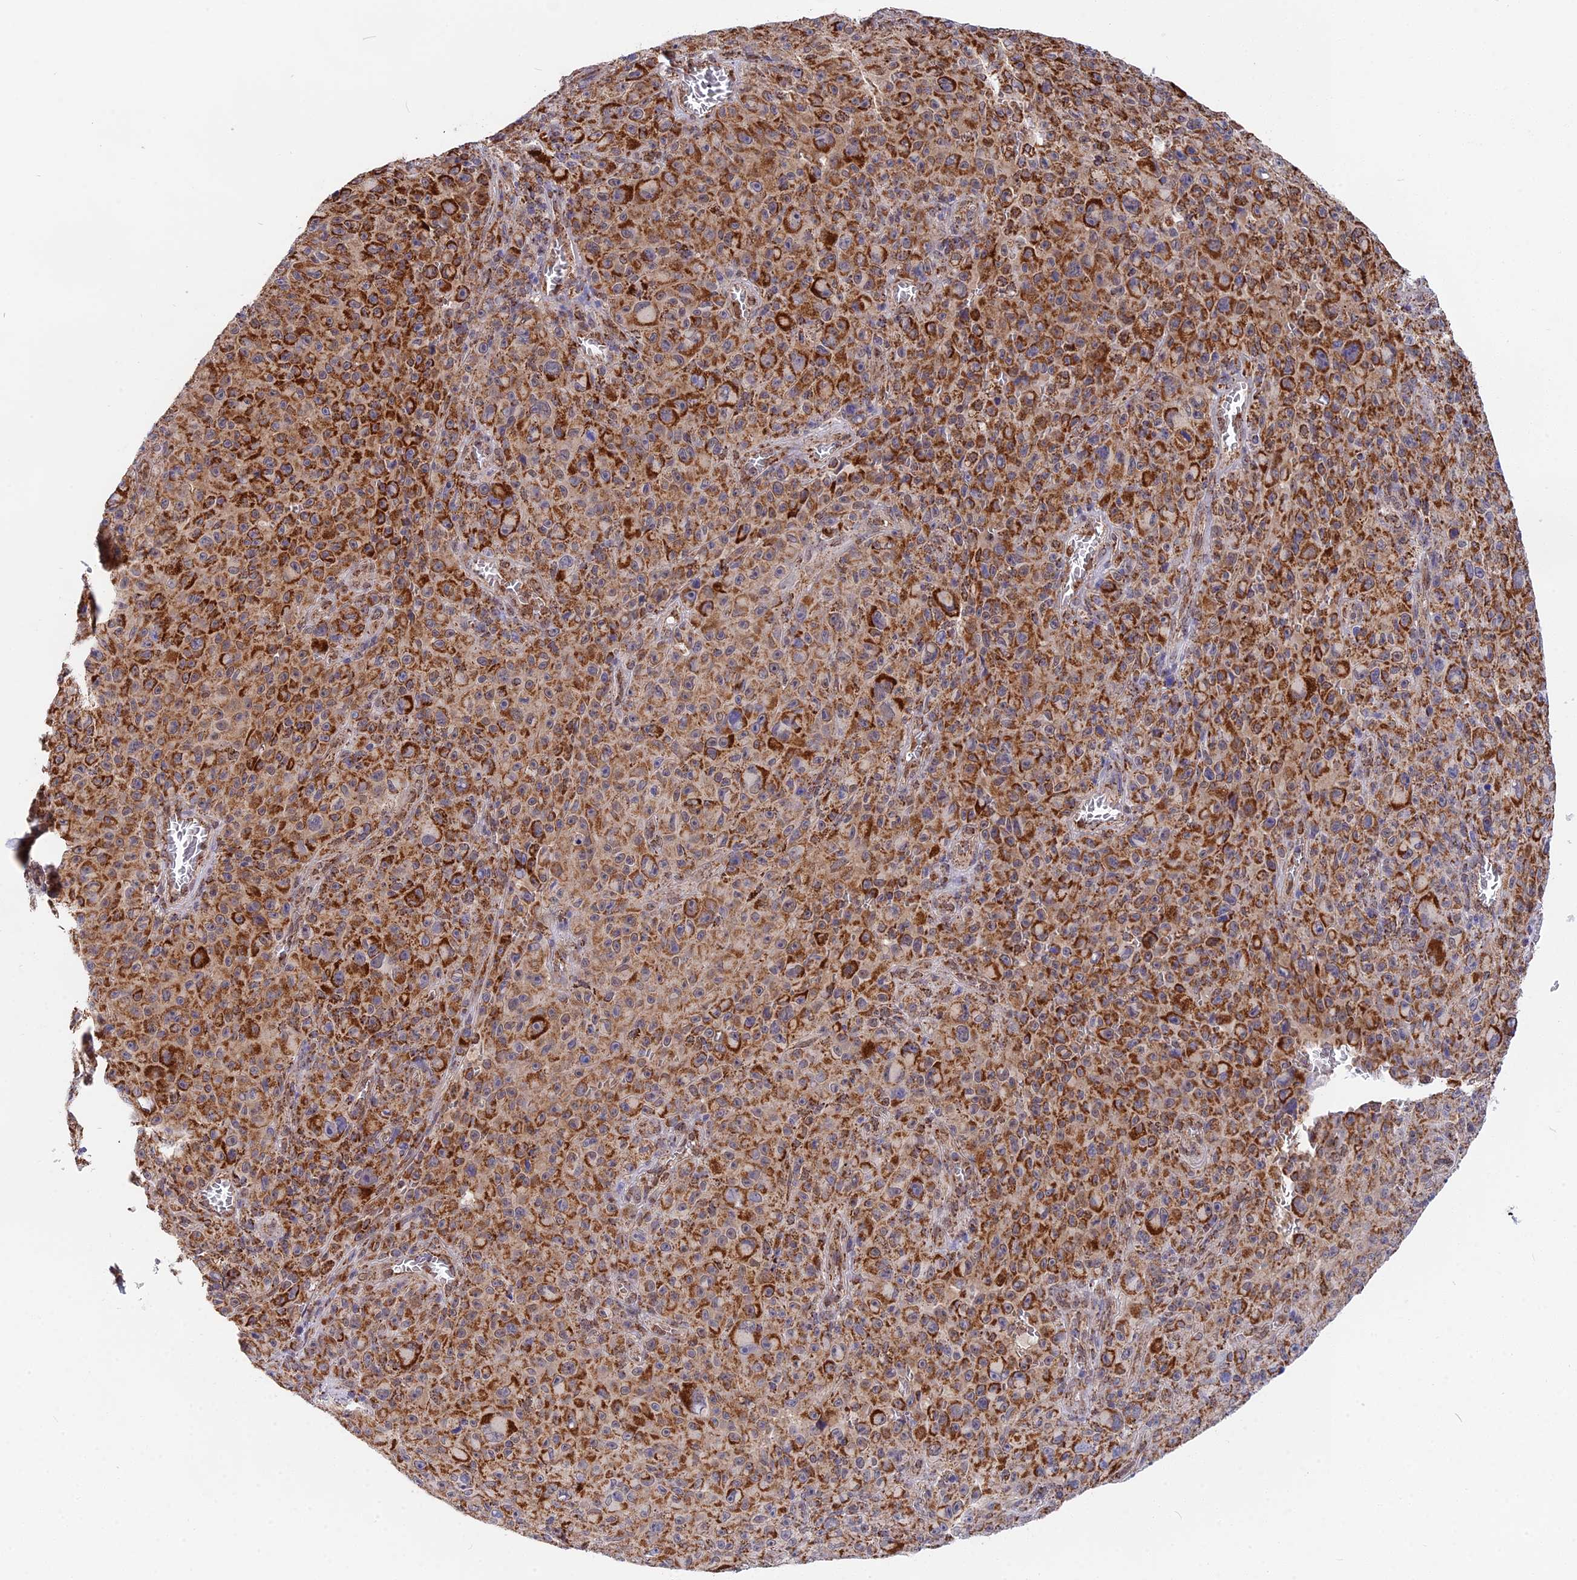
{"staining": {"intensity": "strong", "quantity": ">75%", "location": "cytoplasmic/membranous"}, "tissue": "melanoma", "cell_type": "Tumor cells", "image_type": "cancer", "snomed": [{"axis": "morphology", "description": "Malignant melanoma, NOS"}, {"axis": "topography", "description": "Skin"}], "caption": "Human malignant melanoma stained with a protein marker shows strong staining in tumor cells.", "gene": "CDC16", "patient": {"sex": "female", "age": 82}}